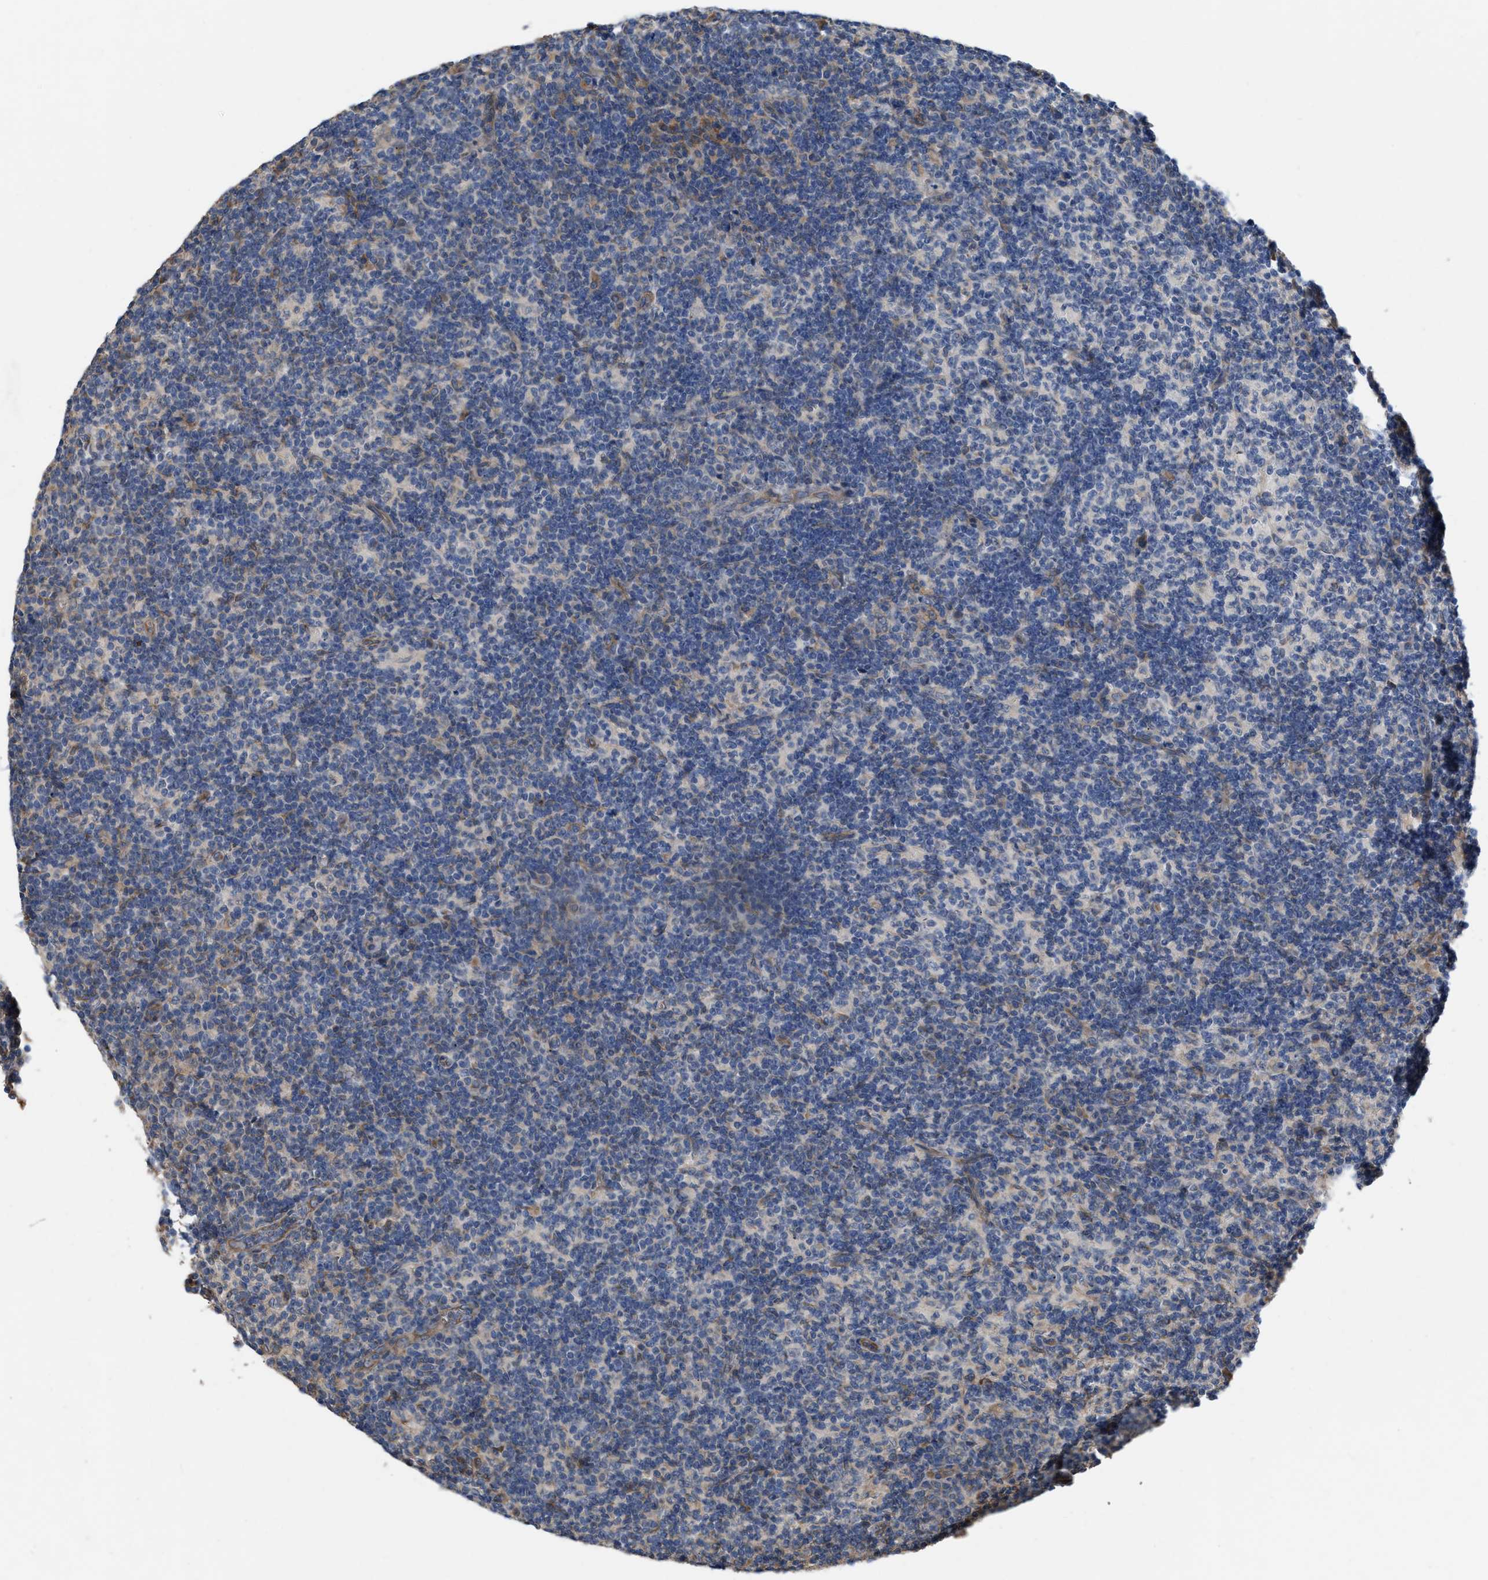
{"staining": {"intensity": "weak", "quantity": "<25%", "location": "cytoplasmic/membranous"}, "tissue": "lymph node", "cell_type": "Germinal center cells", "image_type": "normal", "snomed": [{"axis": "morphology", "description": "Normal tissue, NOS"}, {"axis": "morphology", "description": "Inflammation, NOS"}, {"axis": "topography", "description": "Lymph node"}], "caption": "Immunohistochemistry of unremarkable human lymph node shows no positivity in germinal center cells.", "gene": "SLC4A11", "patient": {"sex": "male", "age": 55}}